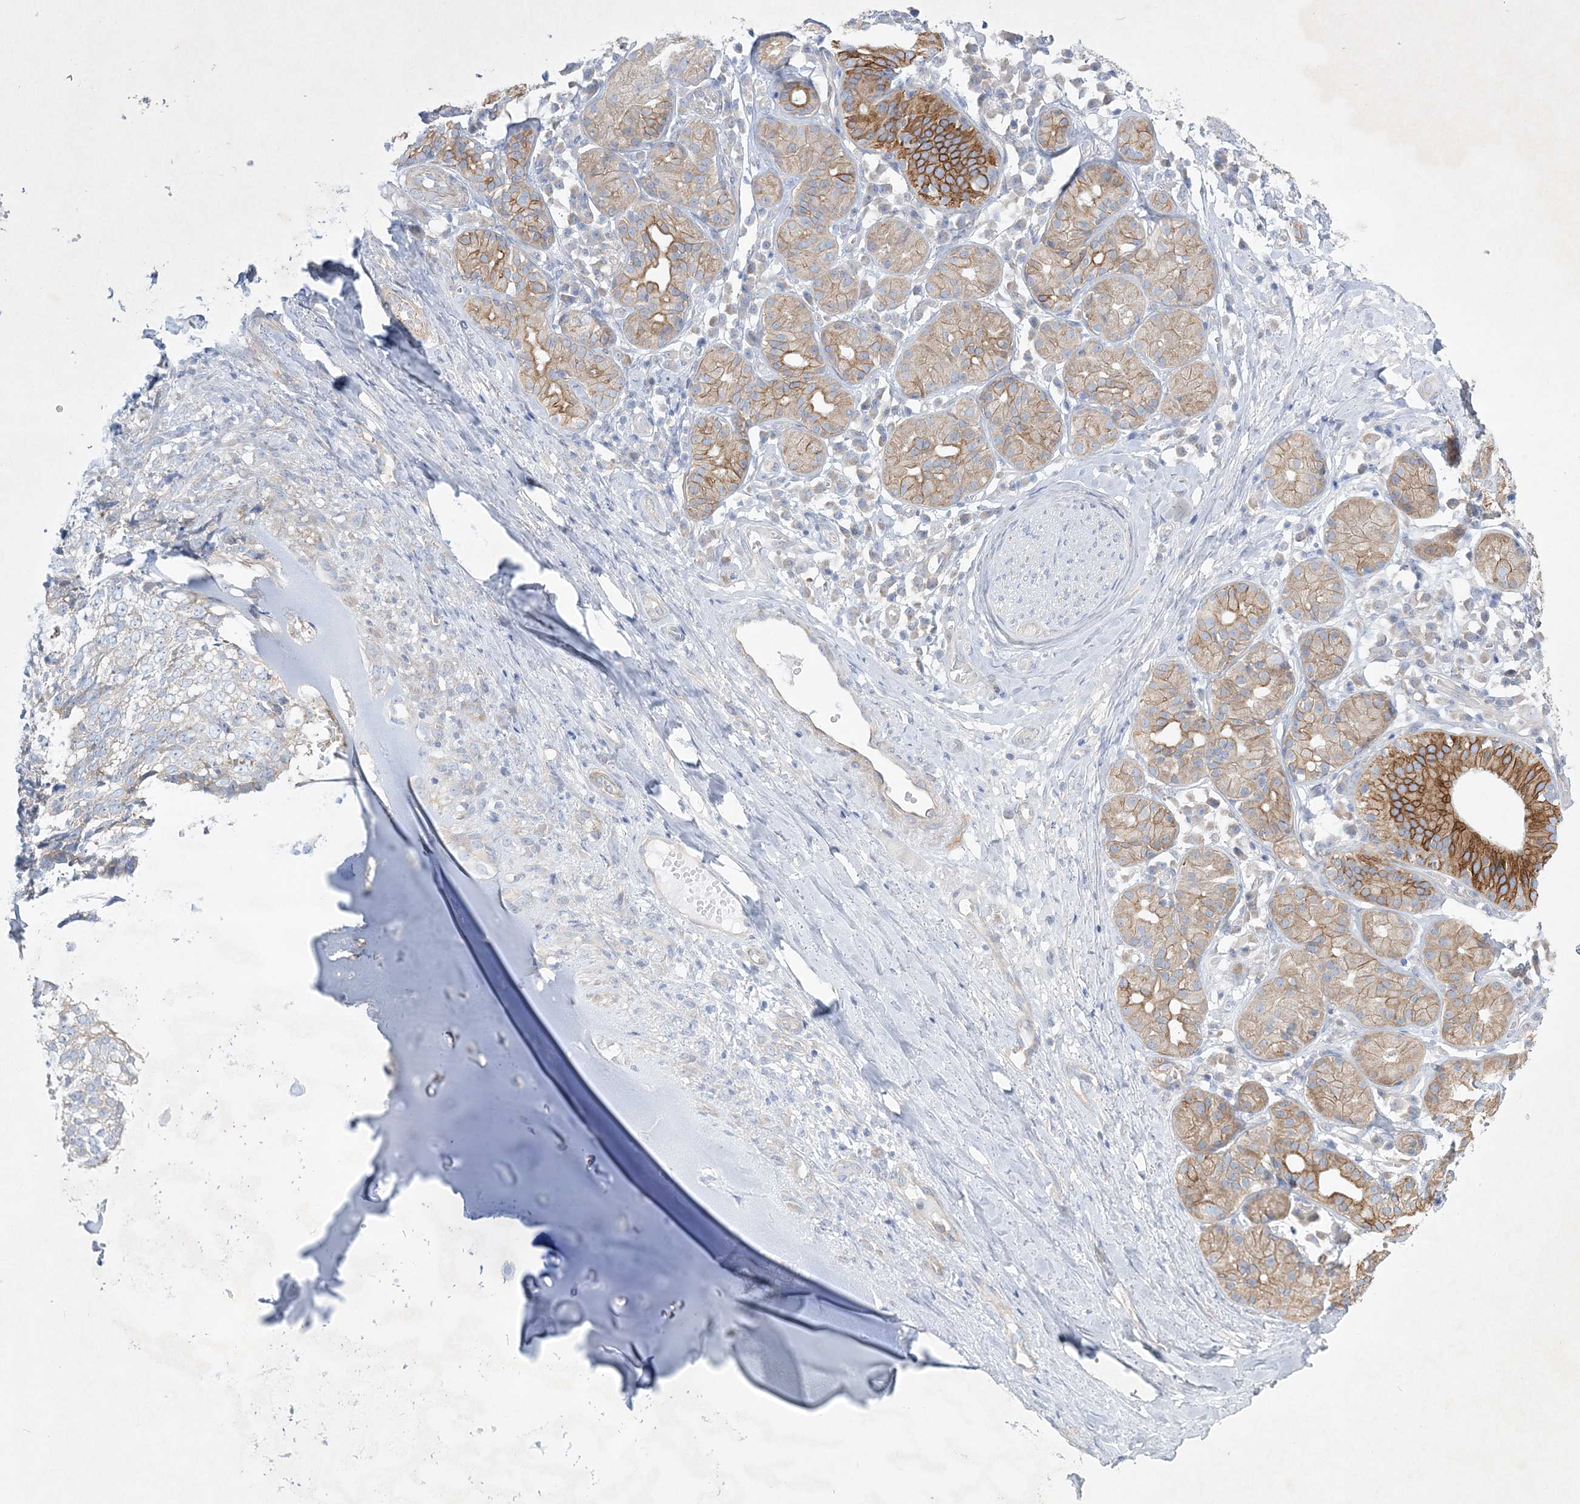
{"staining": {"intensity": "negative", "quantity": "none", "location": "none"}, "tissue": "adipose tissue", "cell_type": "Adipocytes", "image_type": "normal", "snomed": [{"axis": "morphology", "description": "Normal tissue, NOS"}, {"axis": "morphology", "description": "Basal cell carcinoma"}, {"axis": "topography", "description": "Cartilage tissue"}, {"axis": "topography", "description": "Nasopharynx"}, {"axis": "topography", "description": "Oral tissue"}], "caption": "The histopathology image reveals no significant expression in adipocytes of adipose tissue.", "gene": "FARSB", "patient": {"sex": "female", "age": 77}}